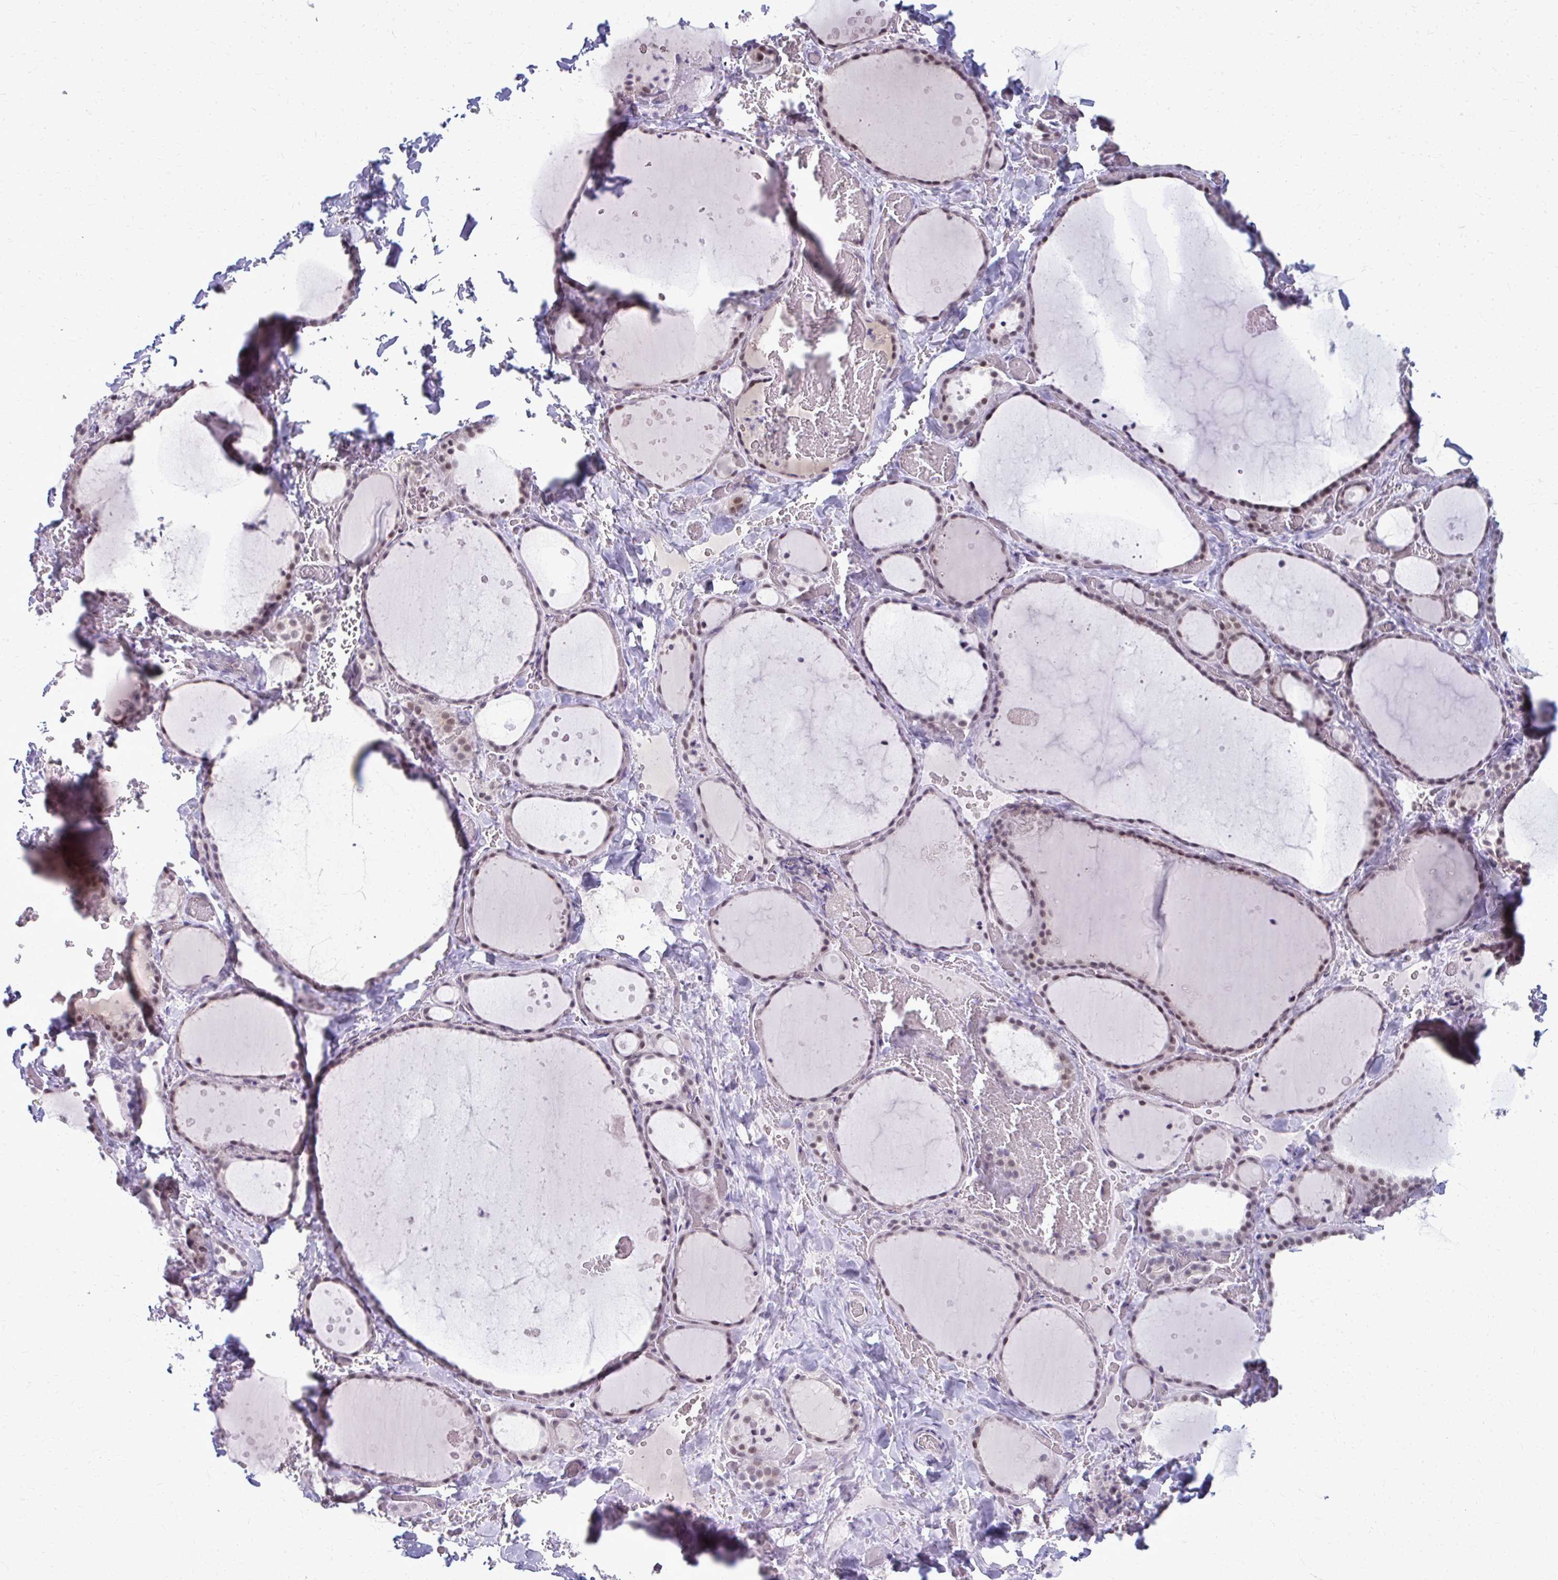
{"staining": {"intensity": "weak", "quantity": "25%-75%", "location": "nuclear"}, "tissue": "thyroid gland", "cell_type": "Glandular cells", "image_type": "normal", "snomed": [{"axis": "morphology", "description": "Normal tissue, NOS"}, {"axis": "topography", "description": "Thyroid gland"}], "caption": "IHC (DAB) staining of benign thyroid gland reveals weak nuclear protein staining in about 25%-75% of glandular cells.", "gene": "MAF1", "patient": {"sex": "female", "age": 36}}